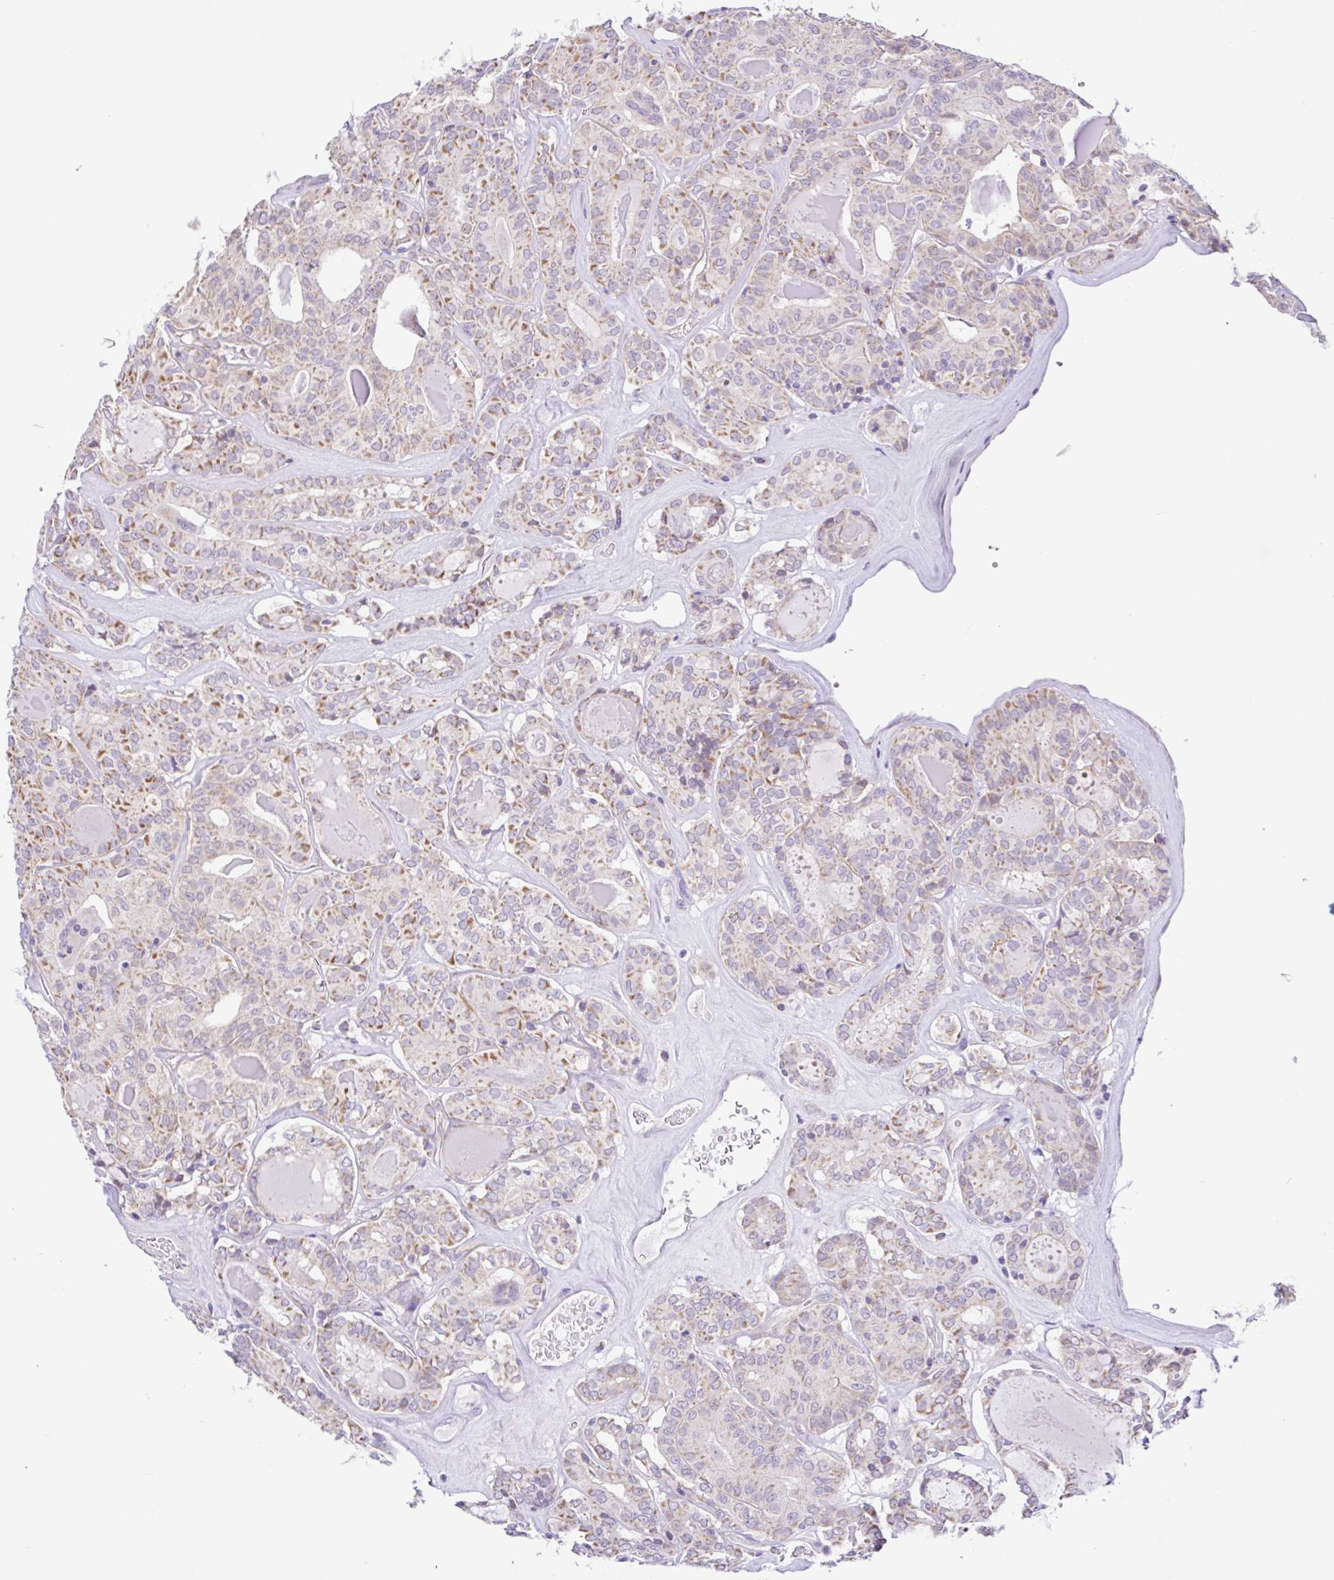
{"staining": {"intensity": "moderate", "quantity": "25%-75%", "location": "cytoplasmic/membranous"}, "tissue": "thyroid cancer", "cell_type": "Tumor cells", "image_type": "cancer", "snomed": [{"axis": "morphology", "description": "Papillary adenocarcinoma, NOS"}, {"axis": "topography", "description": "Thyroid gland"}], "caption": "The histopathology image exhibits staining of thyroid papillary adenocarcinoma, revealing moderate cytoplasmic/membranous protein staining (brown color) within tumor cells.", "gene": "NDUFS2", "patient": {"sex": "female", "age": 72}}